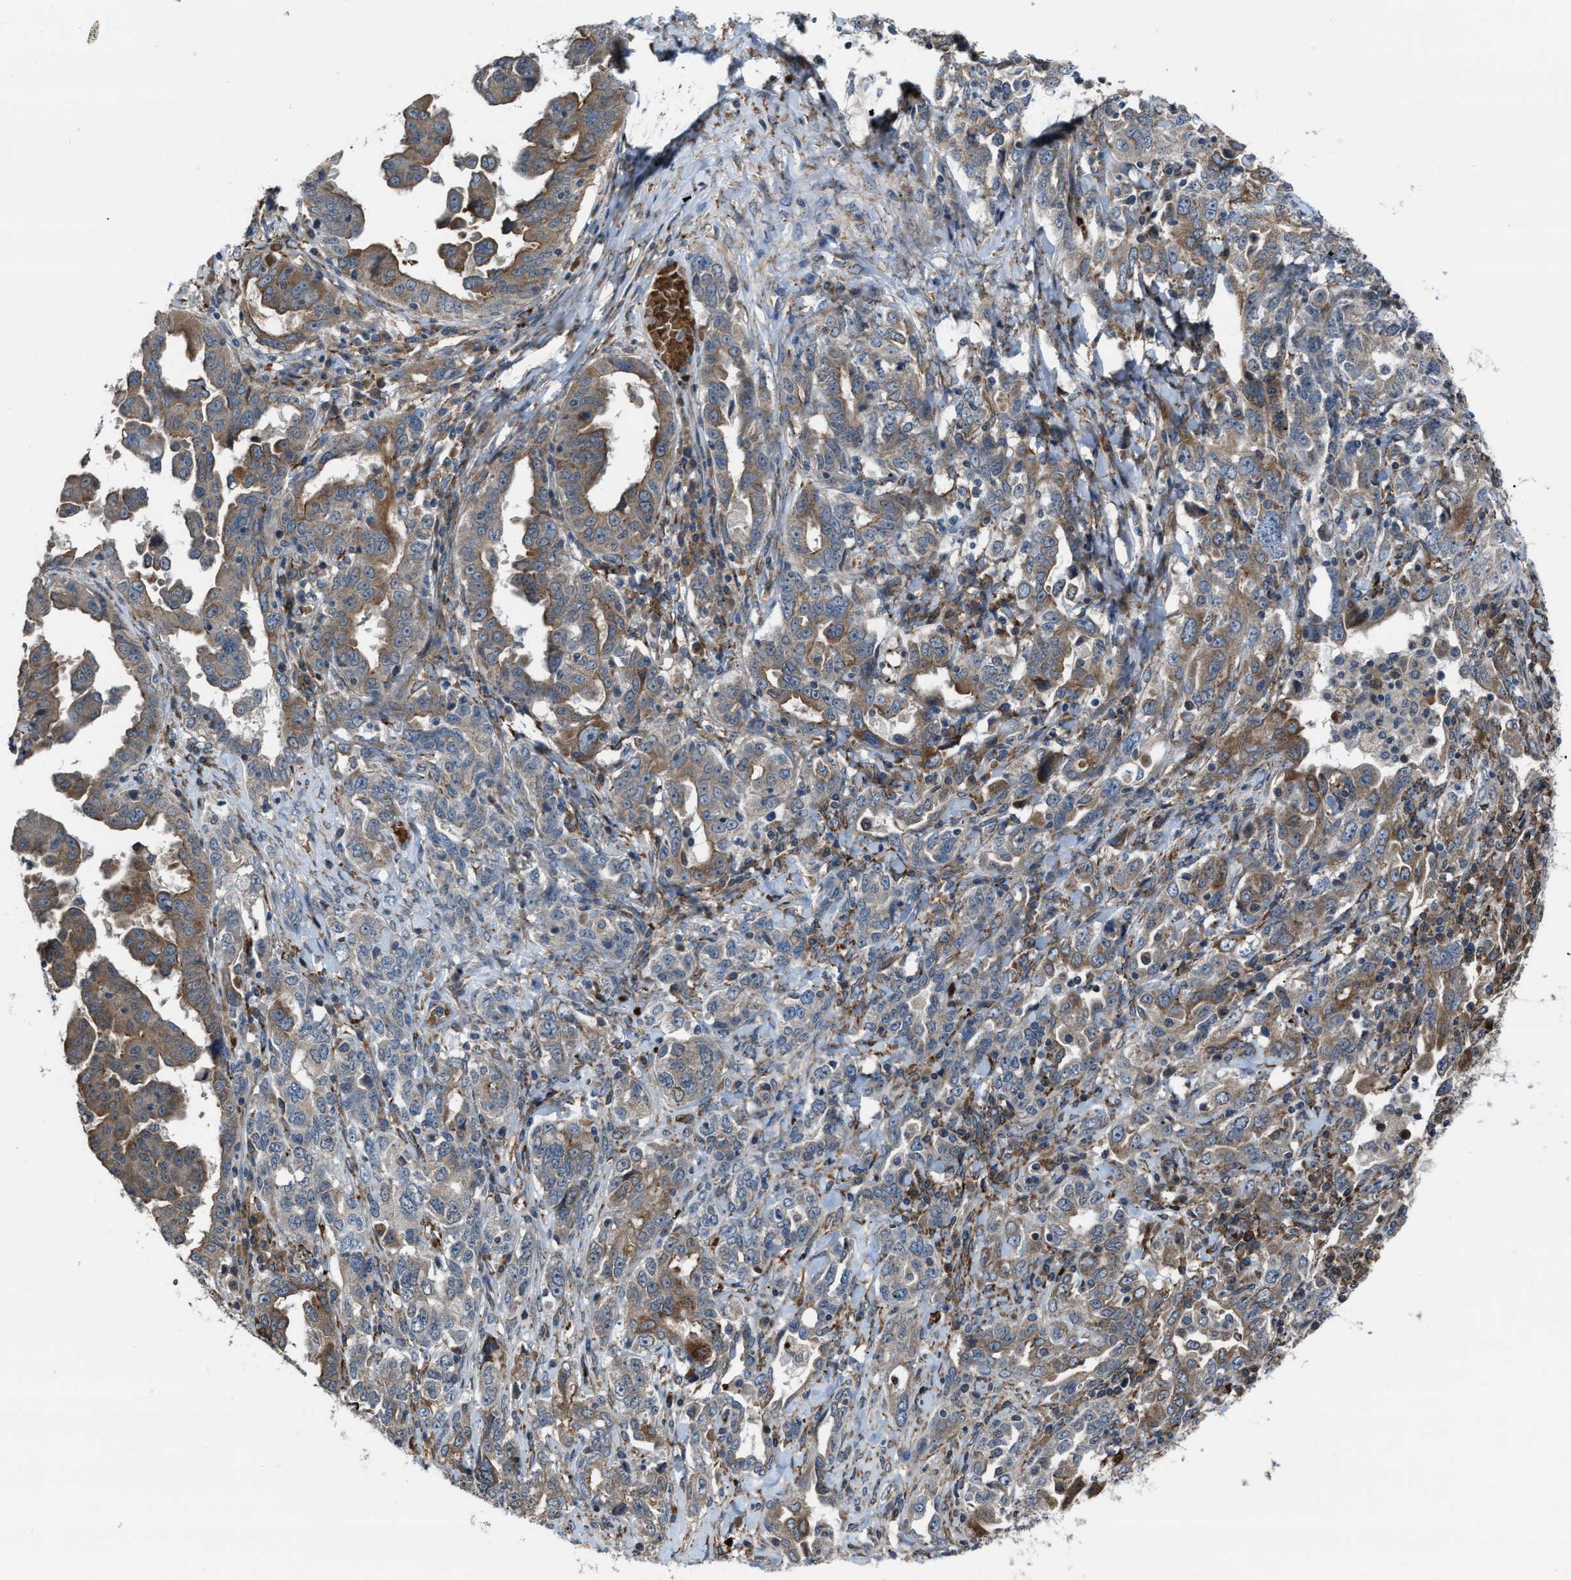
{"staining": {"intensity": "moderate", "quantity": ">75%", "location": "cytoplasmic/membranous"}, "tissue": "ovarian cancer", "cell_type": "Tumor cells", "image_type": "cancer", "snomed": [{"axis": "morphology", "description": "Carcinoma, endometroid"}, {"axis": "topography", "description": "Ovary"}], "caption": "Immunohistochemical staining of human ovarian endometroid carcinoma demonstrates medium levels of moderate cytoplasmic/membranous staining in approximately >75% of tumor cells. Using DAB (brown) and hematoxylin (blue) stains, captured at high magnification using brightfield microscopy.", "gene": "SELENOM", "patient": {"sex": "female", "age": 62}}